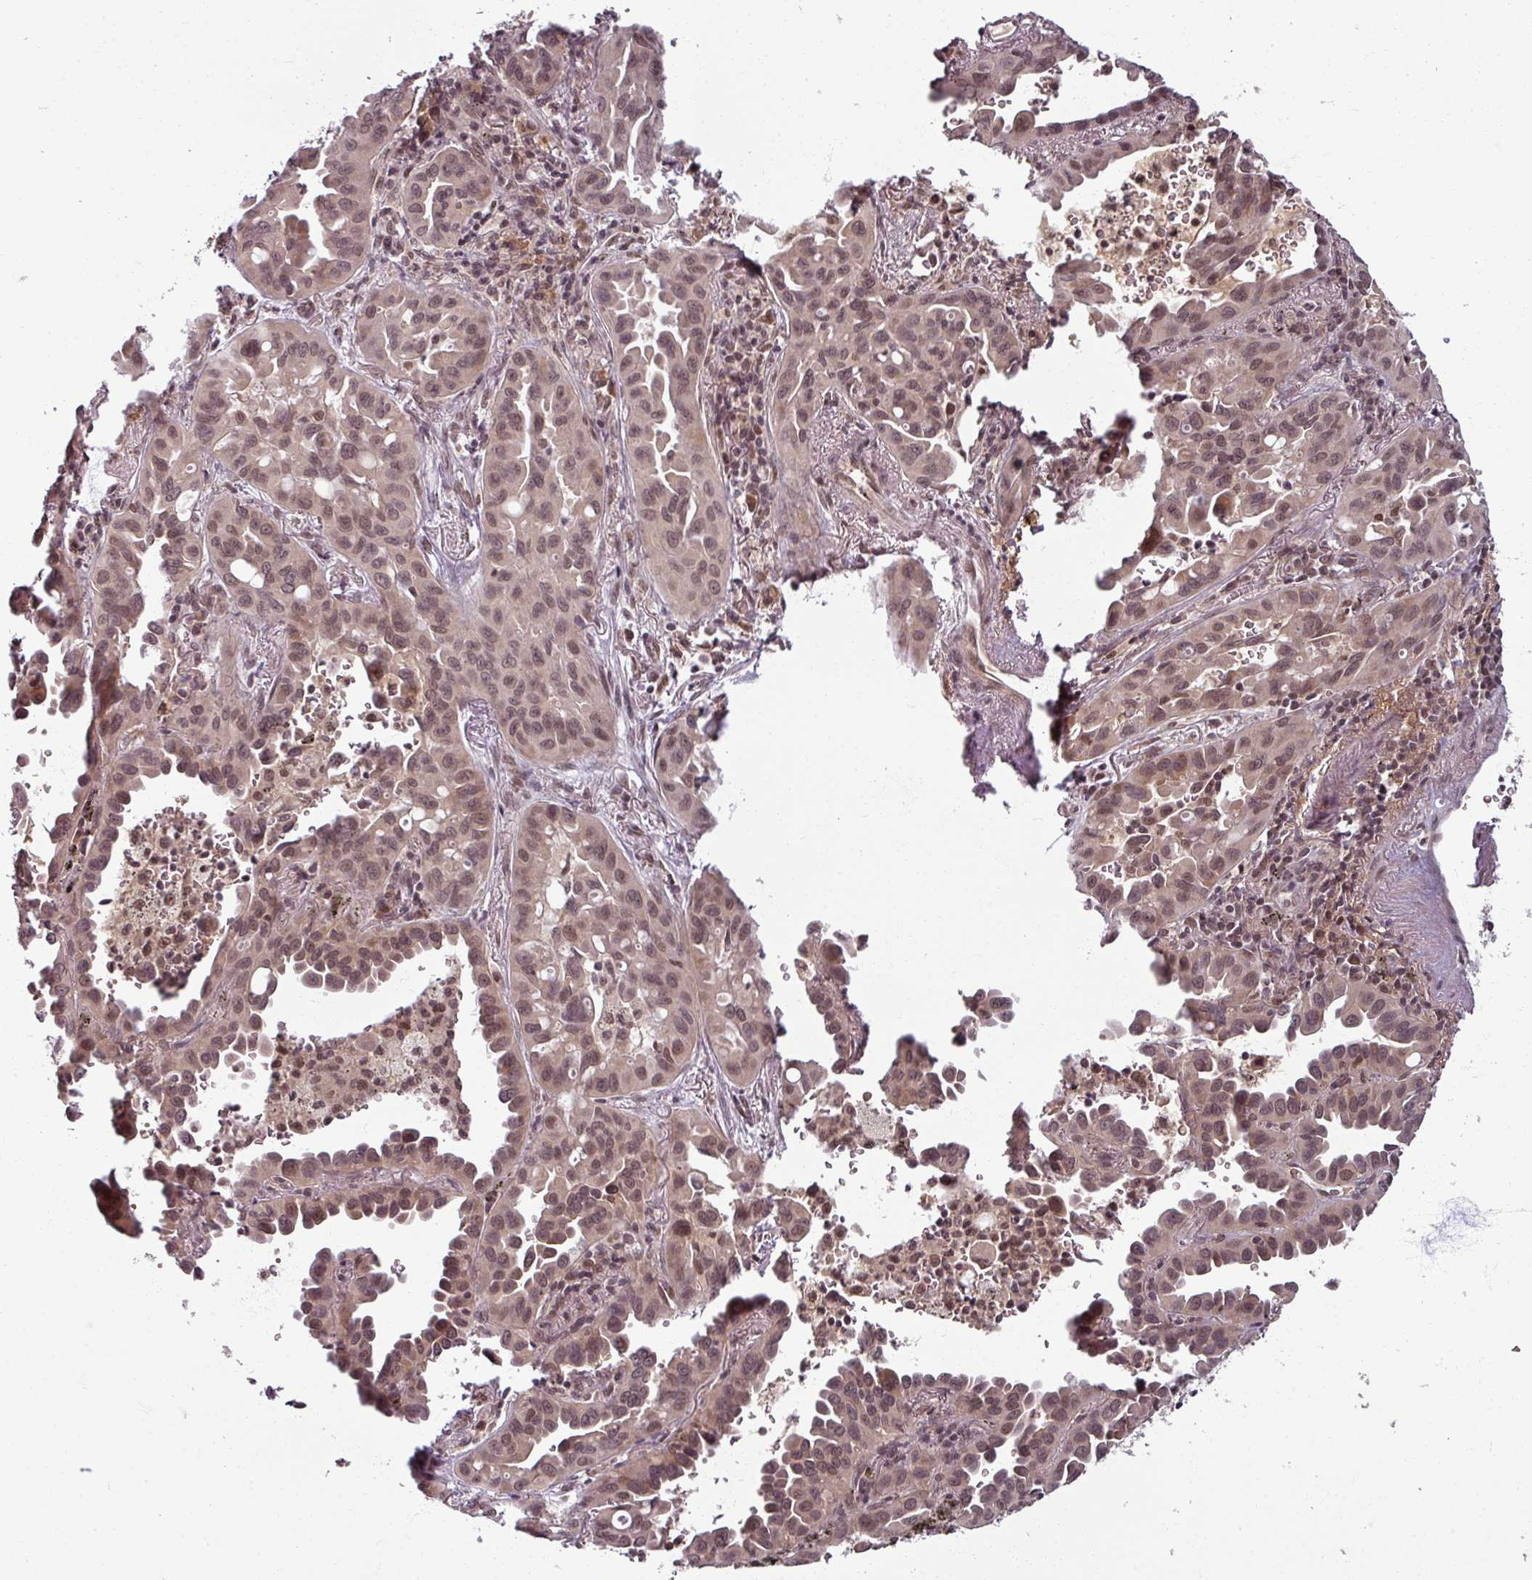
{"staining": {"intensity": "moderate", "quantity": ">75%", "location": "nuclear"}, "tissue": "lung cancer", "cell_type": "Tumor cells", "image_type": "cancer", "snomed": [{"axis": "morphology", "description": "Adenocarcinoma, NOS"}, {"axis": "topography", "description": "Lung"}], "caption": "Human lung cancer (adenocarcinoma) stained for a protein (brown) exhibits moderate nuclear positive staining in approximately >75% of tumor cells.", "gene": "POLR2G", "patient": {"sex": "male", "age": 68}}